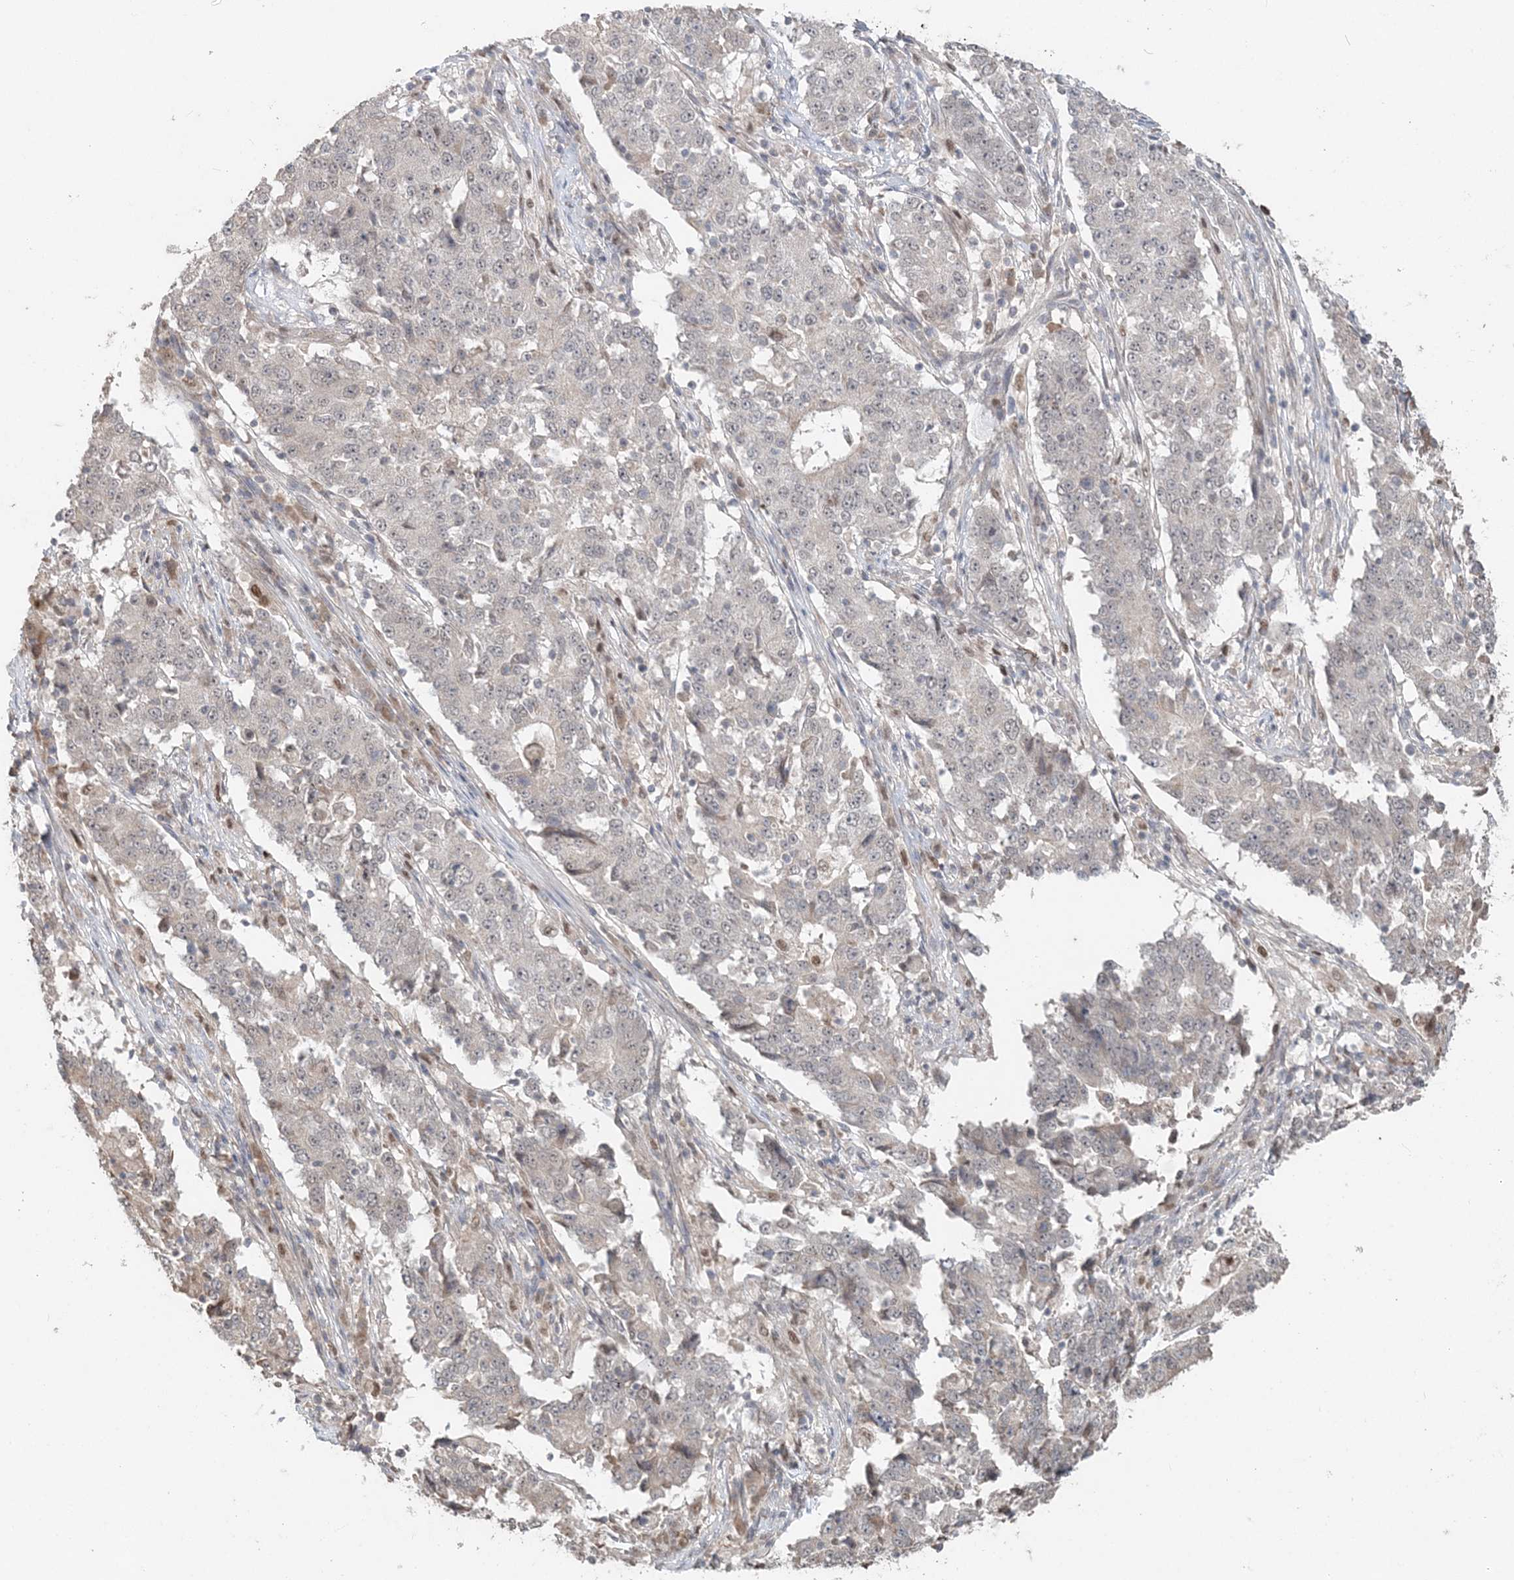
{"staining": {"intensity": "weak", "quantity": "<25%", "location": "cytoplasmic/membranous"}, "tissue": "stomach cancer", "cell_type": "Tumor cells", "image_type": "cancer", "snomed": [{"axis": "morphology", "description": "Adenocarcinoma, NOS"}, {"axis": "topography", "description": "Stomach"}], "caption": "This is an immunohistochemistry micrograph of human stomach cancer. There is no positivity in tumor cells.", "gene": "SLU7", "patient": {"sex": "male", "age": 59}}